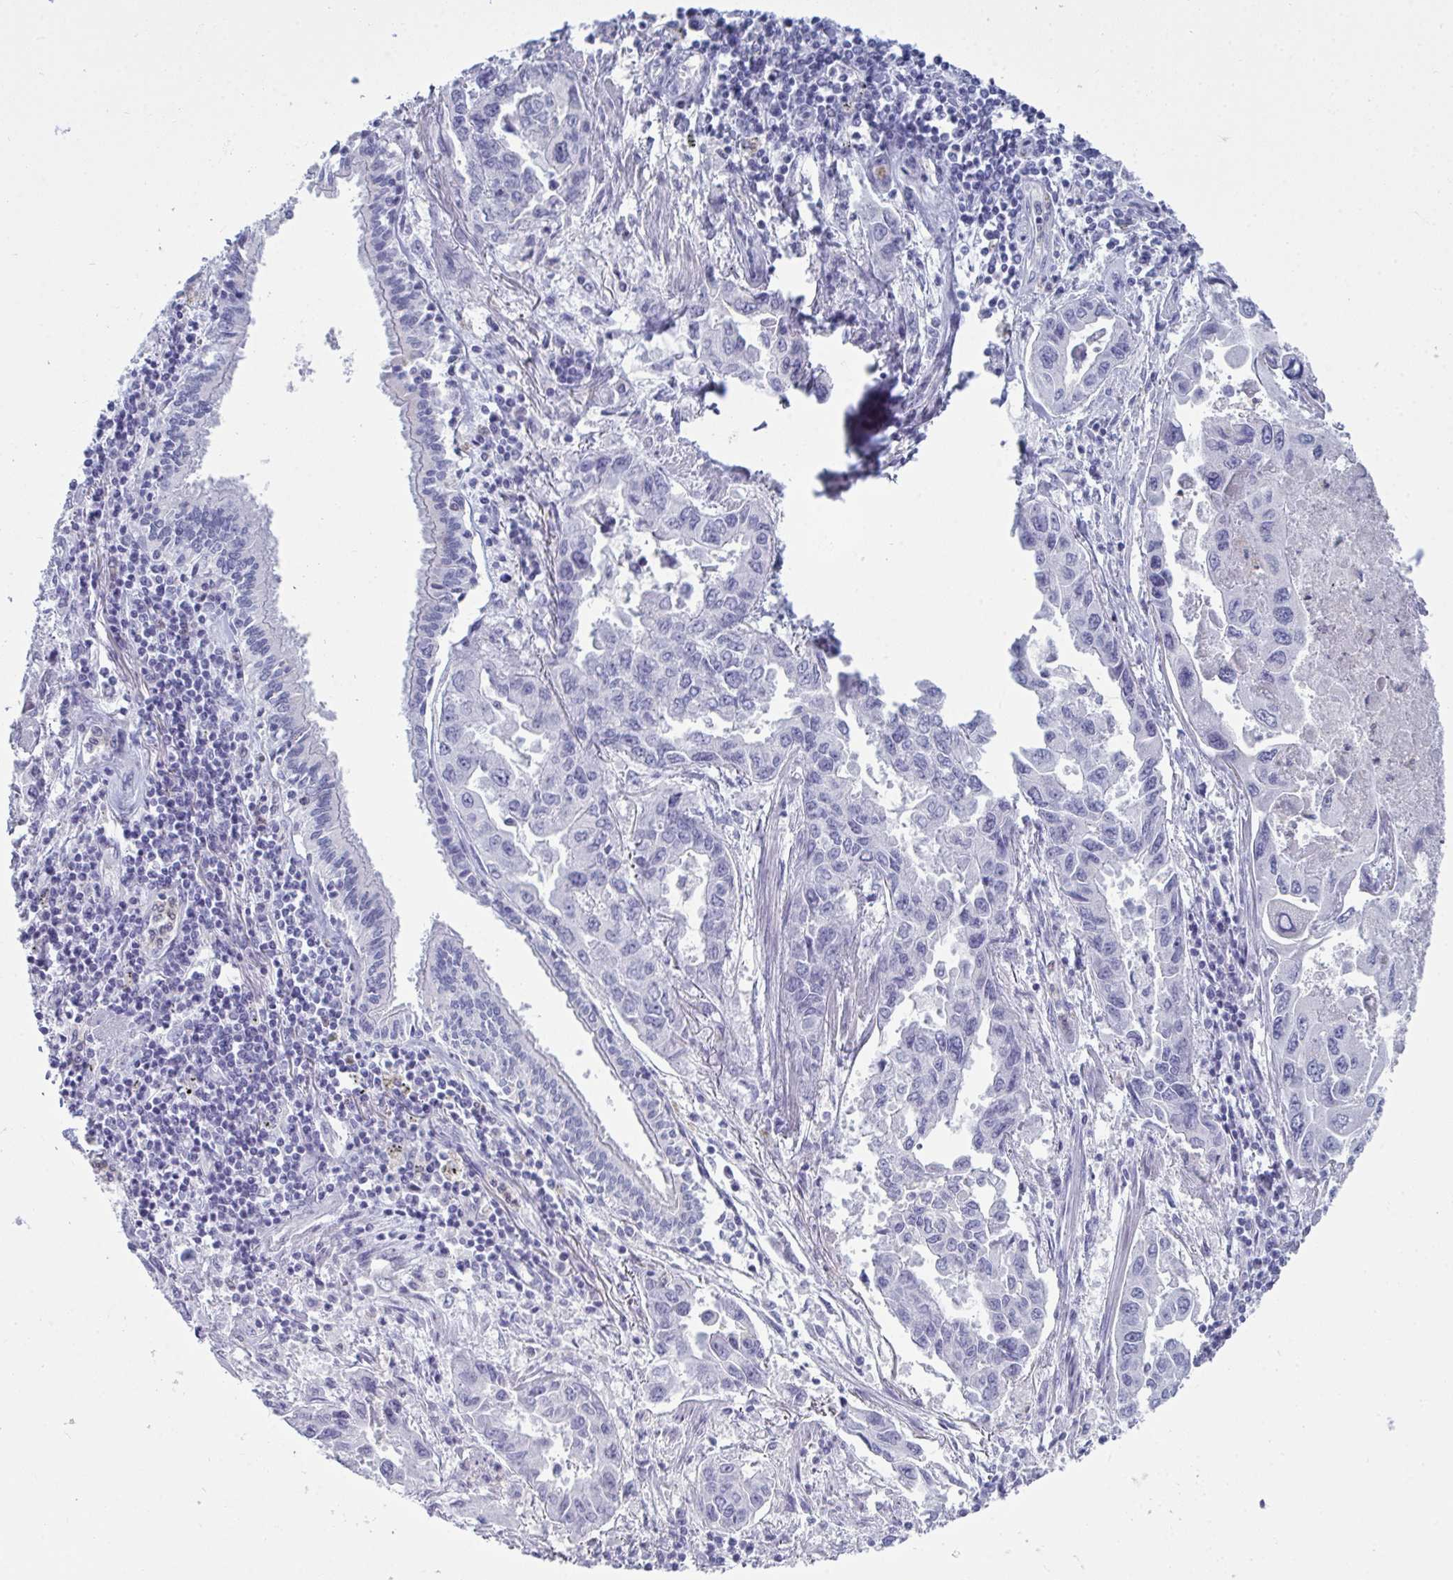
{"staining": {"intensity": "negative", "quantity": "none", "location": "none"}, "tissue": "lung cancer", "cell_type": "Tumor cells", "image_type": "cancer", "snomed": [{"axis": "morphology", "description": "Adenocarcinoma, NOS"}, {"axis": "topography", "description": "Lung"}], "caption": "IHC of human lung cancer displays no staining in tumor cells.", "gene": "SERPINB10", "patient": {"sex": "male", "age": 64}}